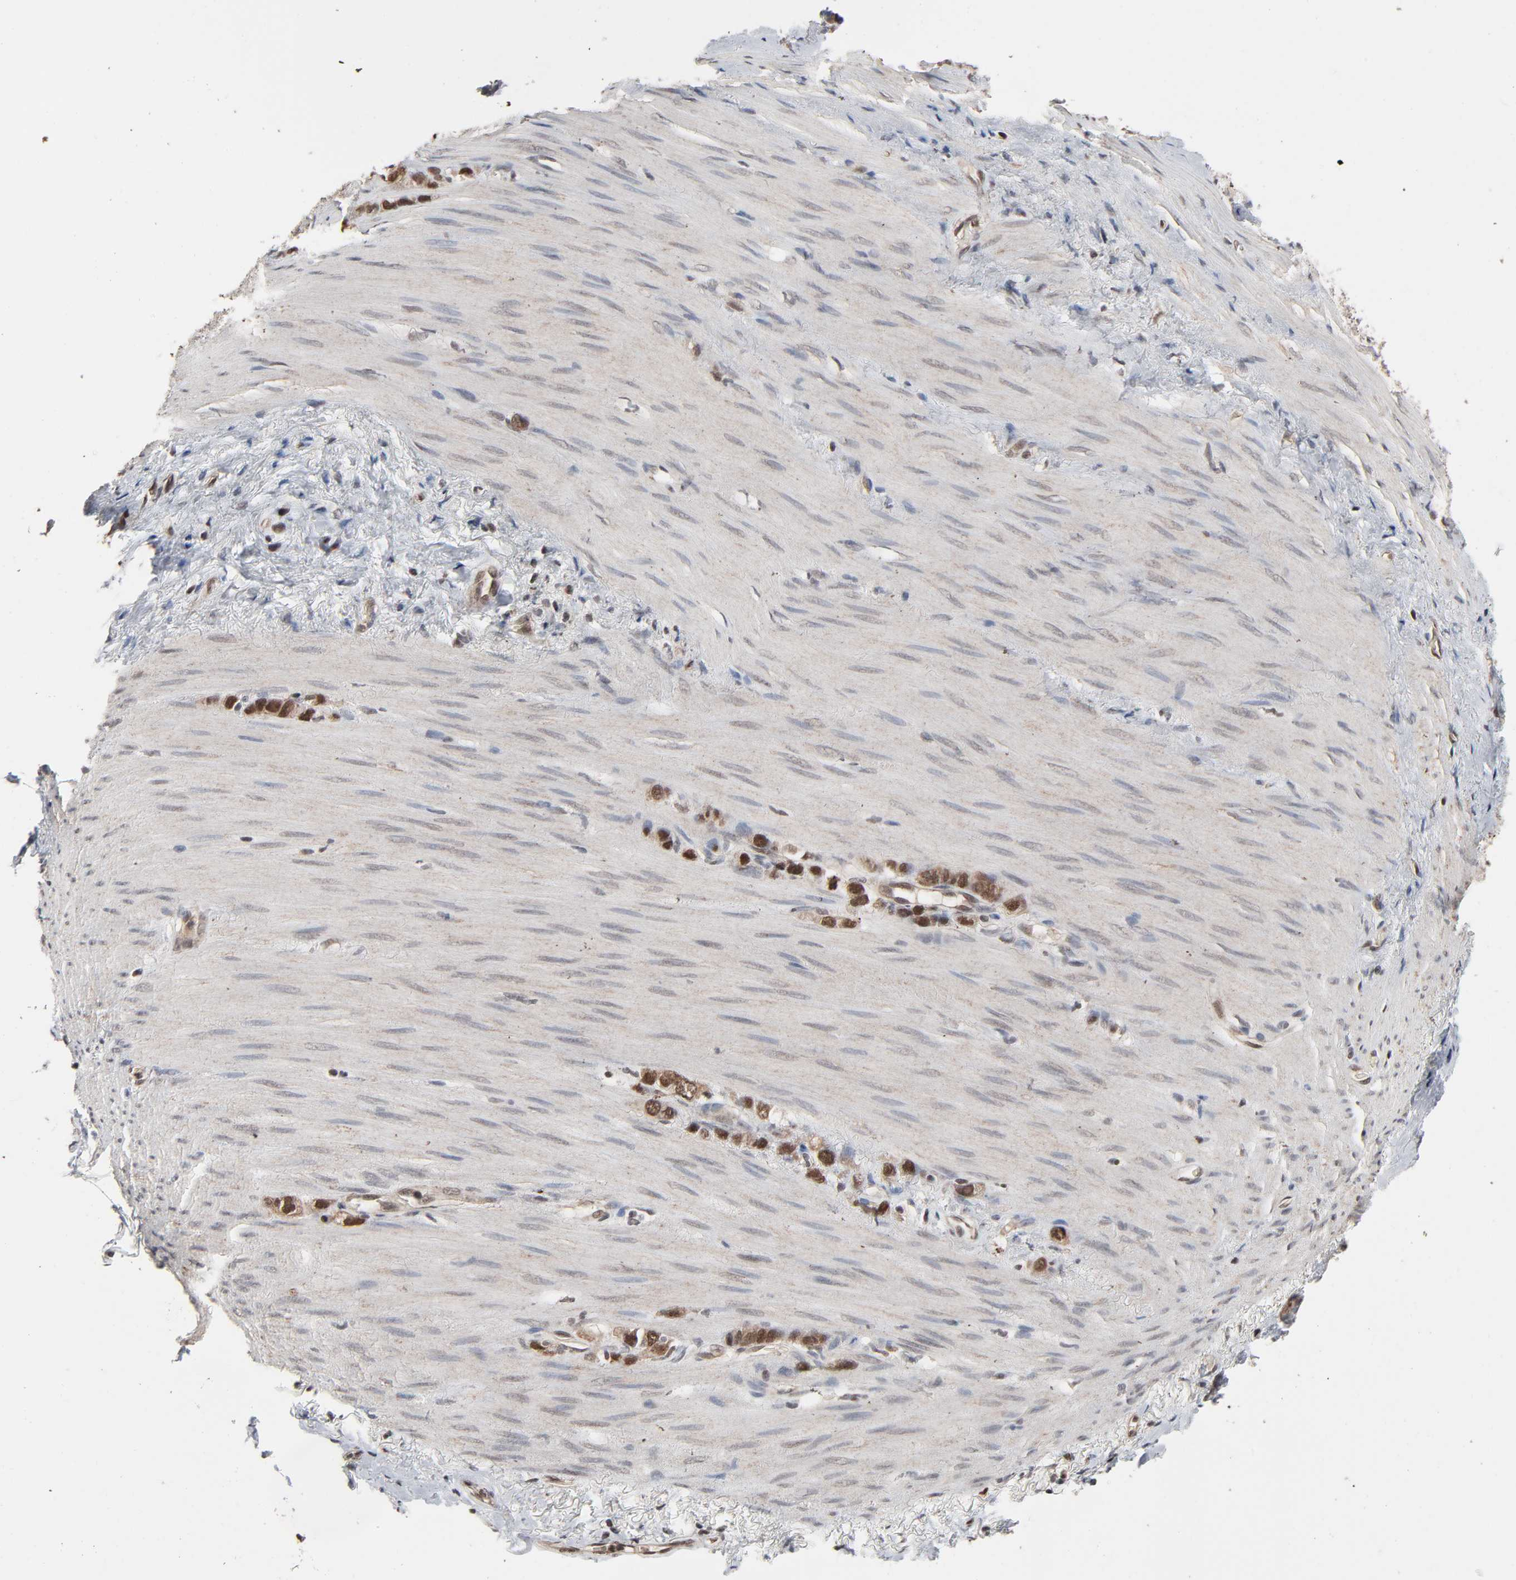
{"staining": {"intensity": "strong", "quantity": ">75%", "location": "nuclear"}, "tissue": "stomach cancer", "cell_type": "Tumor cells", "image_type": "cancer", "snomed": [{"axis": "morphology", "description": "Normal tissue, NOS"}, {"axis": "morphology", "description": "Adenocarcinoma, NOS"}, {"axis": "morphology", "description": "Adenocarcinoma, High grade"}, {"axis": "topography", "description": "Stomach, upper"}, {"axis": "topography", "description": "Stomach"}], "caption": "Protein staining of stomach cancer tissue reveals strong nuclear expression in approximately >75% of tumor cells.", "gene": "ZNF419", "patient": {"sex": "female", "age": 65}}